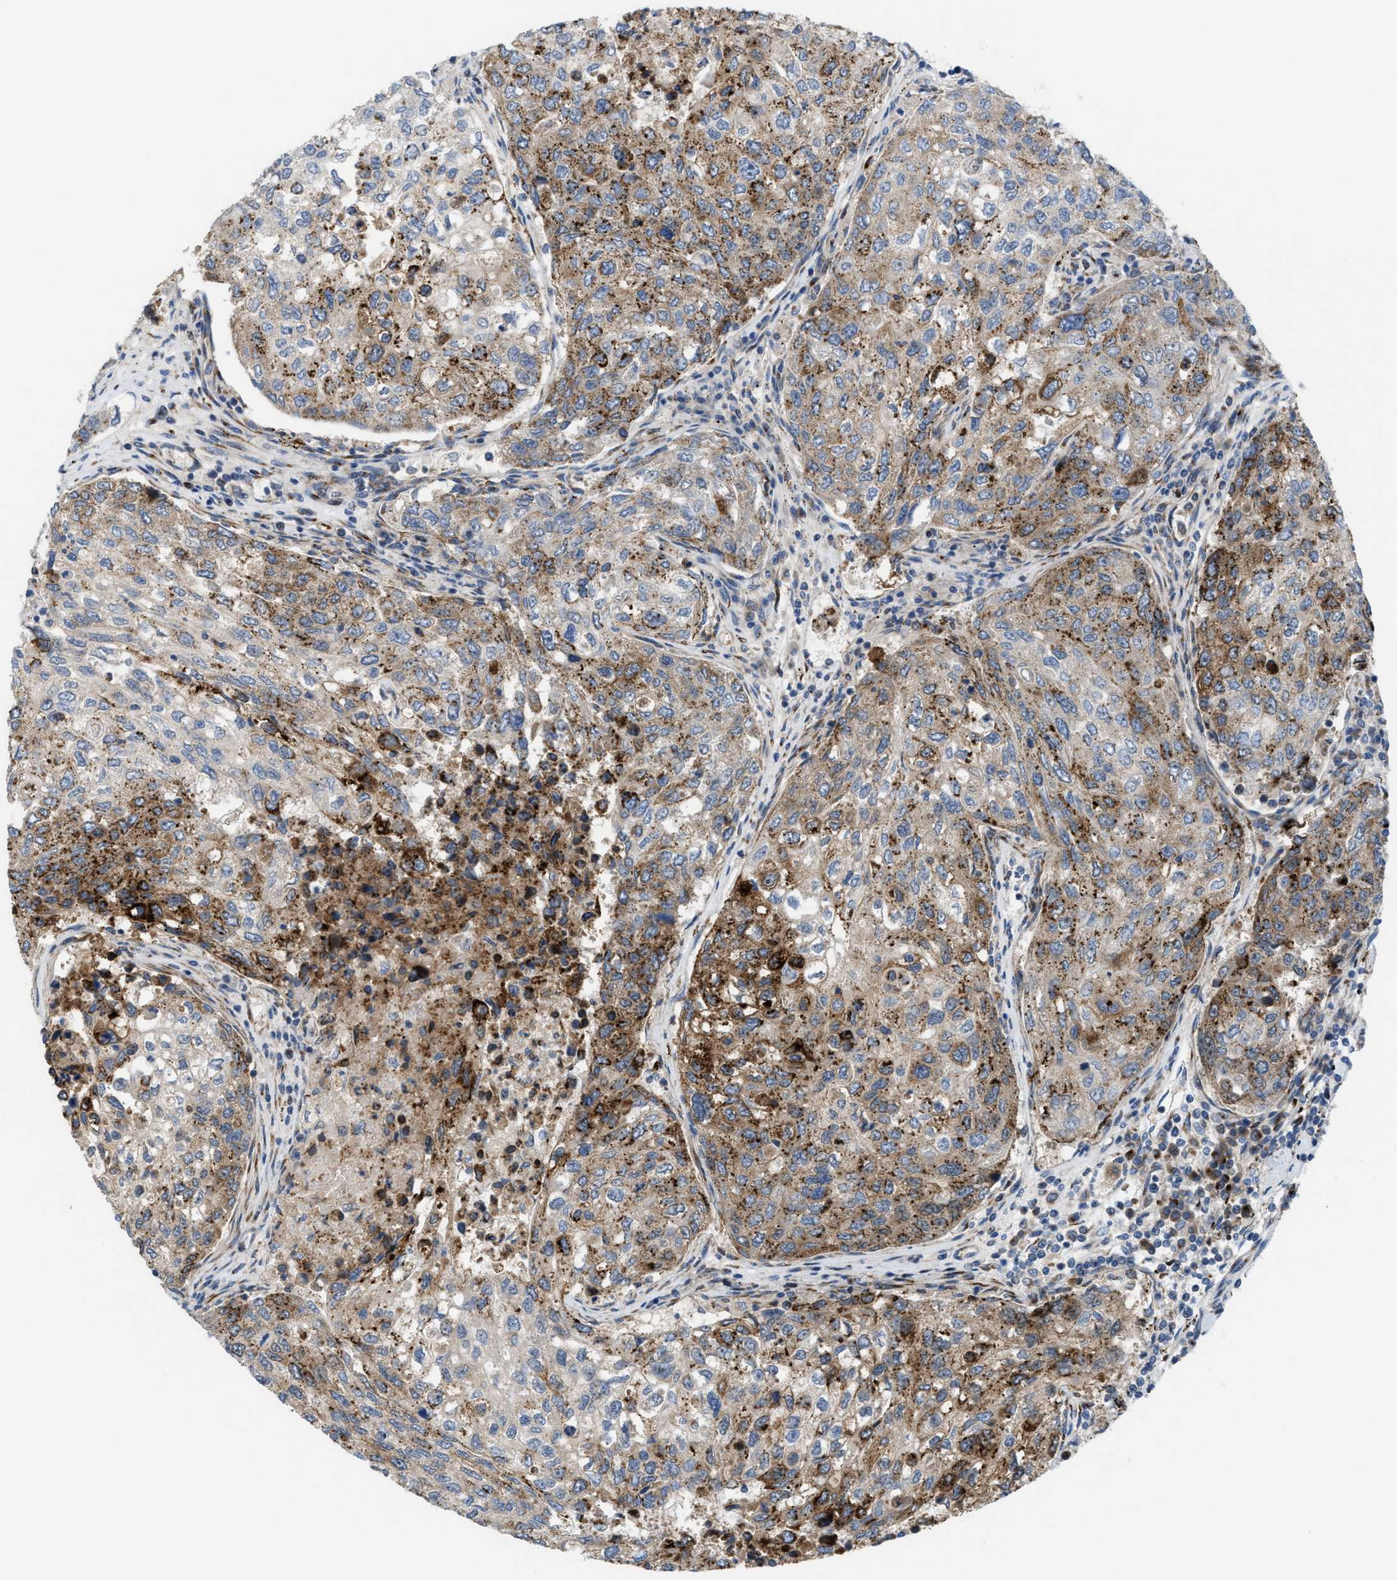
{"staining": {"intensity": "moderate", "quantity": "25%-75%", "location": "cytoplasmic/membranous"}, "tissue": "urothelial cancer", "cell_type": "Tumor cells", "image_type": "cancer", "snomed": [{"axis": "morphology", "description": "Urothelial carcinoma, High grade"}, {"axis": "topography", "description": "Lymph node"}, {"axis": "topography", "description": "Urinary bladder"}], "caption": "A medium amount of moderate cytoplasmic/membranous positivity is appreciated in approximately 25%-75% of tumor cells in high-grade urothelial carcinoma tissue.", "gene": "SLC38A10", "patient": {"sex": "male", "age": 51}}